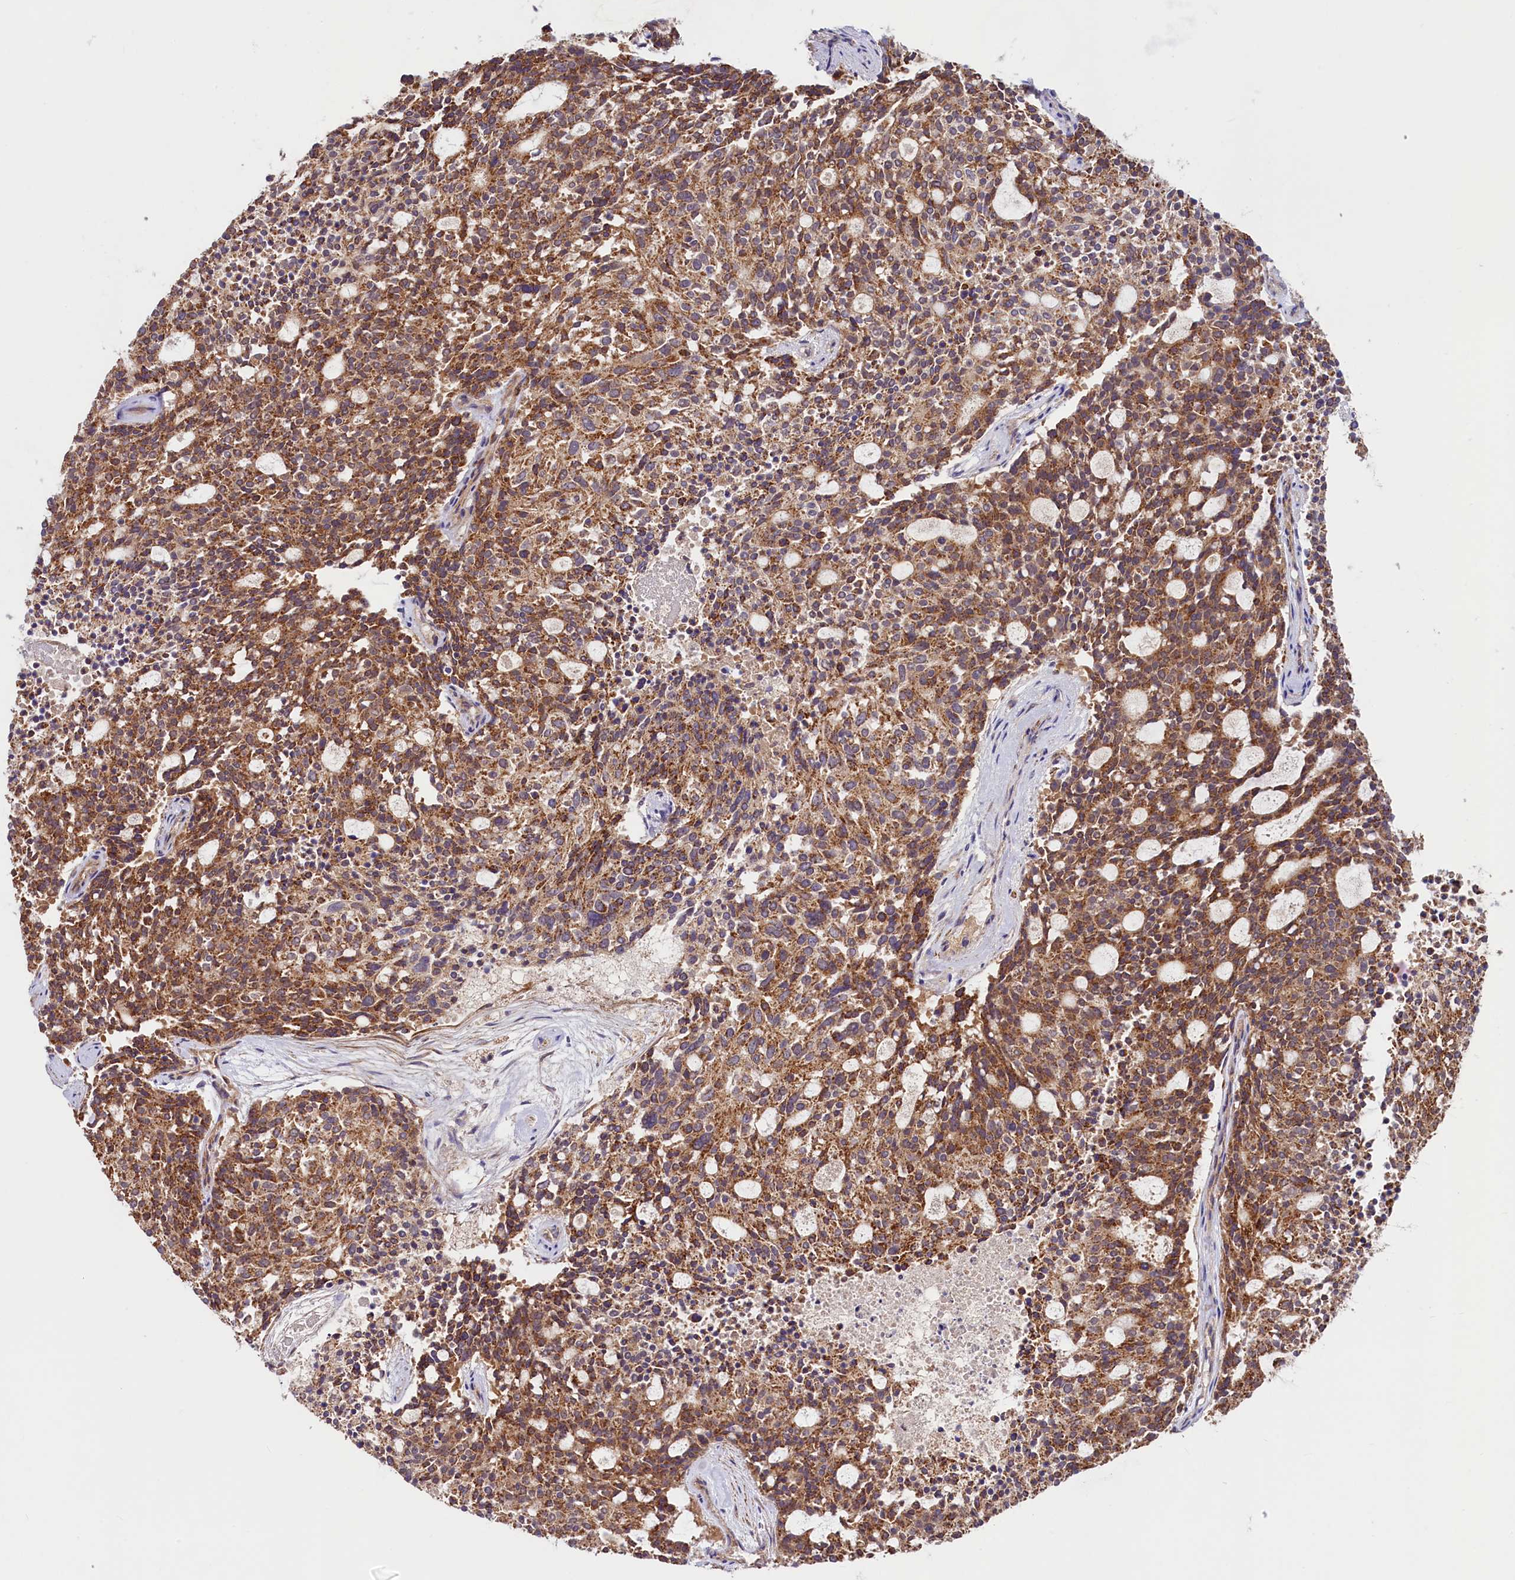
{"staining": {"intensity": "moderate", "quantity": ">75%", "location": "cytoplasmic/membranous"}, "tissue": "carcinoid", "cell_type": "Tumor cells", "image_type": "cancer", "snomed": [{"axis": "morphology", "description": "Carcinoid, malignant, NOS"}, {"axis": "topography", "description": "Pancreas"}], "caption": "Carcinoid stained with a brown dye demonstrates moderate cytoplasmic/membranous positive staining in approximately >75% of tumor cells.", "gene": "CIAO3", "patient": {"sex": "female", "age": 54}}